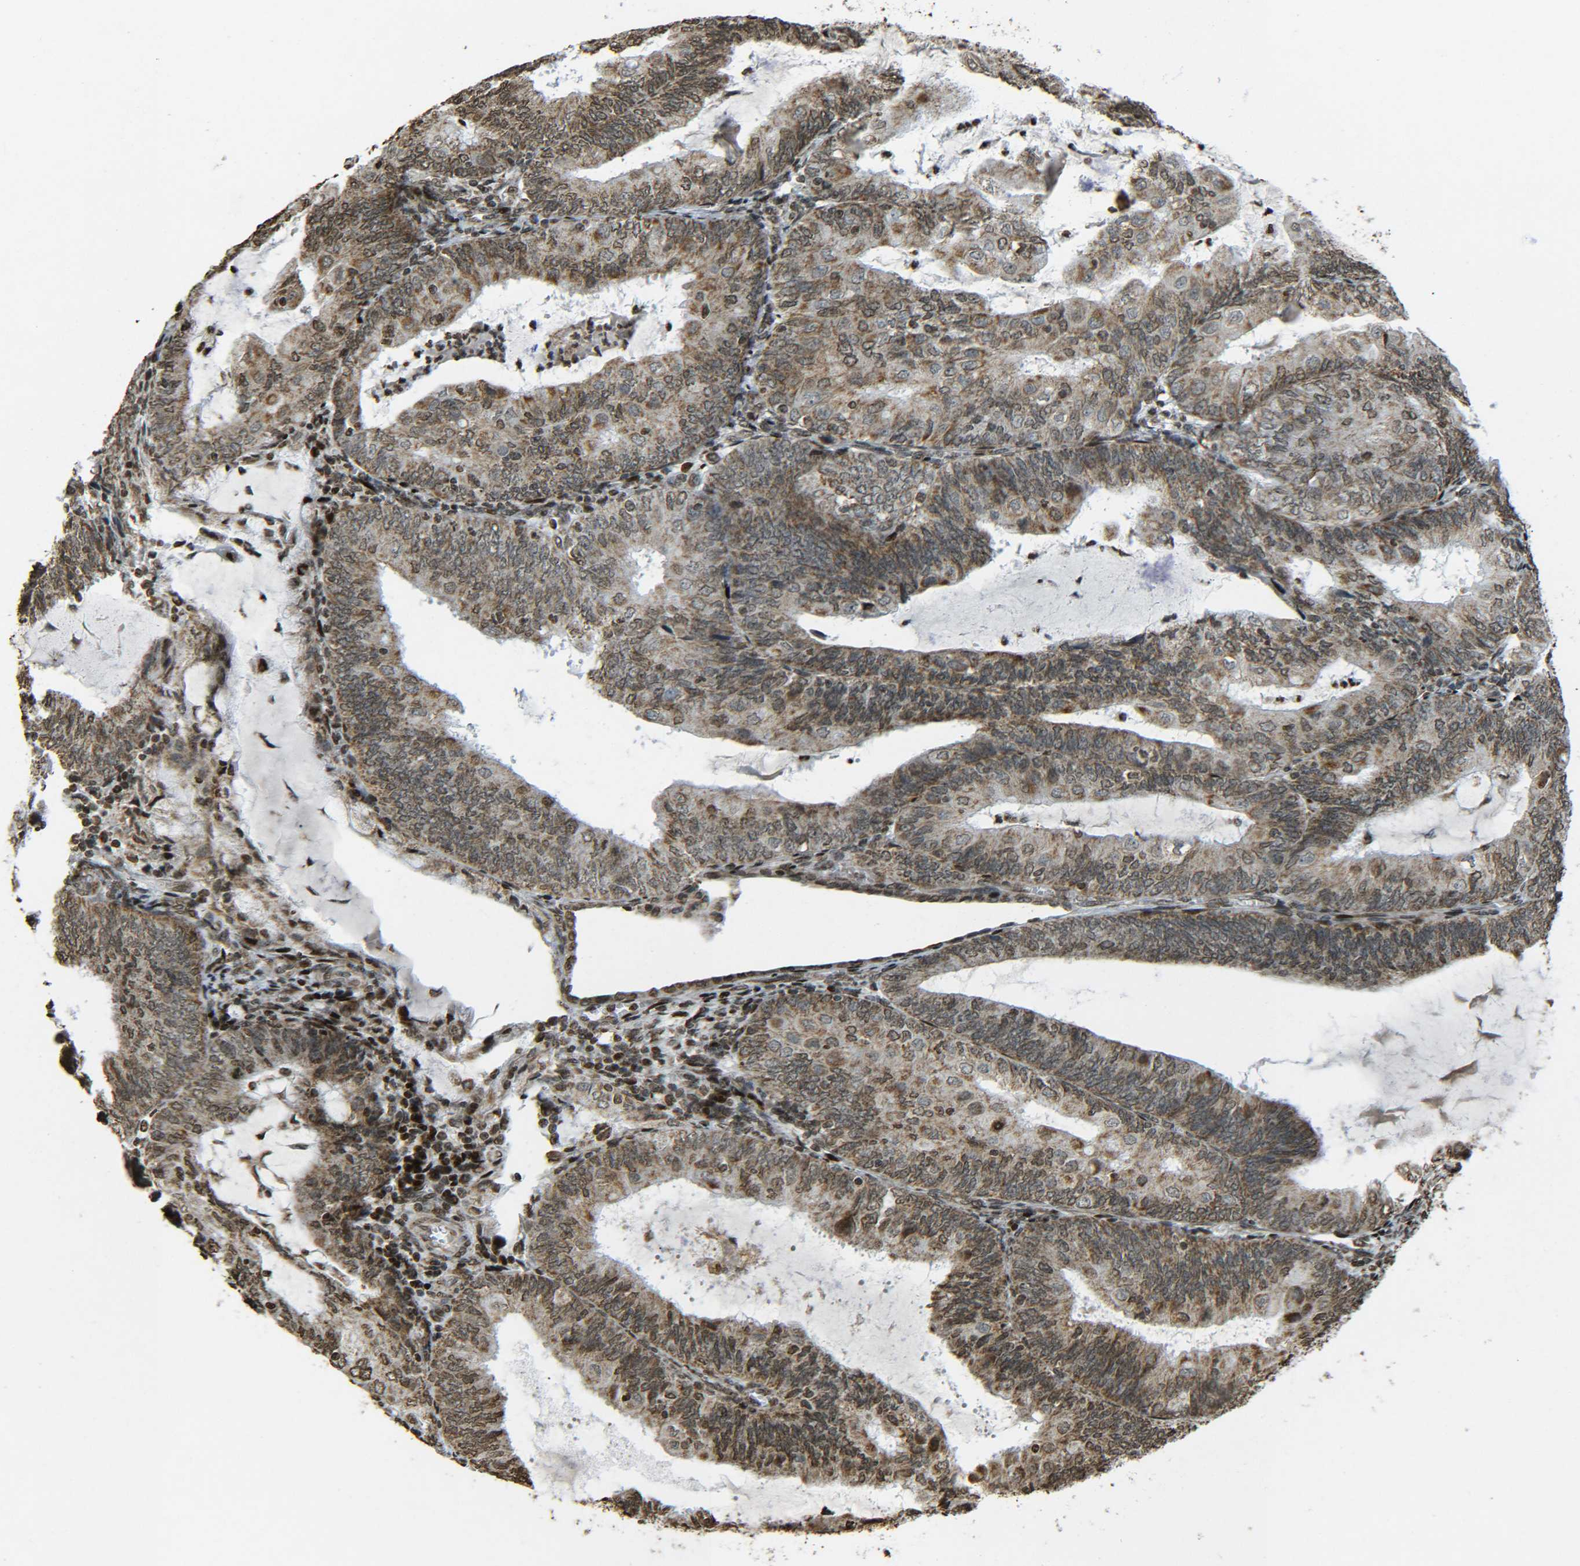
{"staining": {"intensity": "moderate", "quantity": ">75%", "location": "cytoplasmic/membranous,nuclear"}, "tissue": "endometrial cancer", "cell_type": "Tumor cells", "image_type": "cancer", "snomed": [{"axis": "morphology", "description": "Adenocarcinoma, NOS"}, {"axis": "topography", "description": "Endometrium"}], "caption": "Brown immunohistochemical staining in endometrial adenocarcinoma exhibits moderate cytoplasmic/membranous and nuclear positivity in approximately >75% of tumor cells.", "gene": "NEUROG2", "patient": {"sex": "female", "age": 81}}